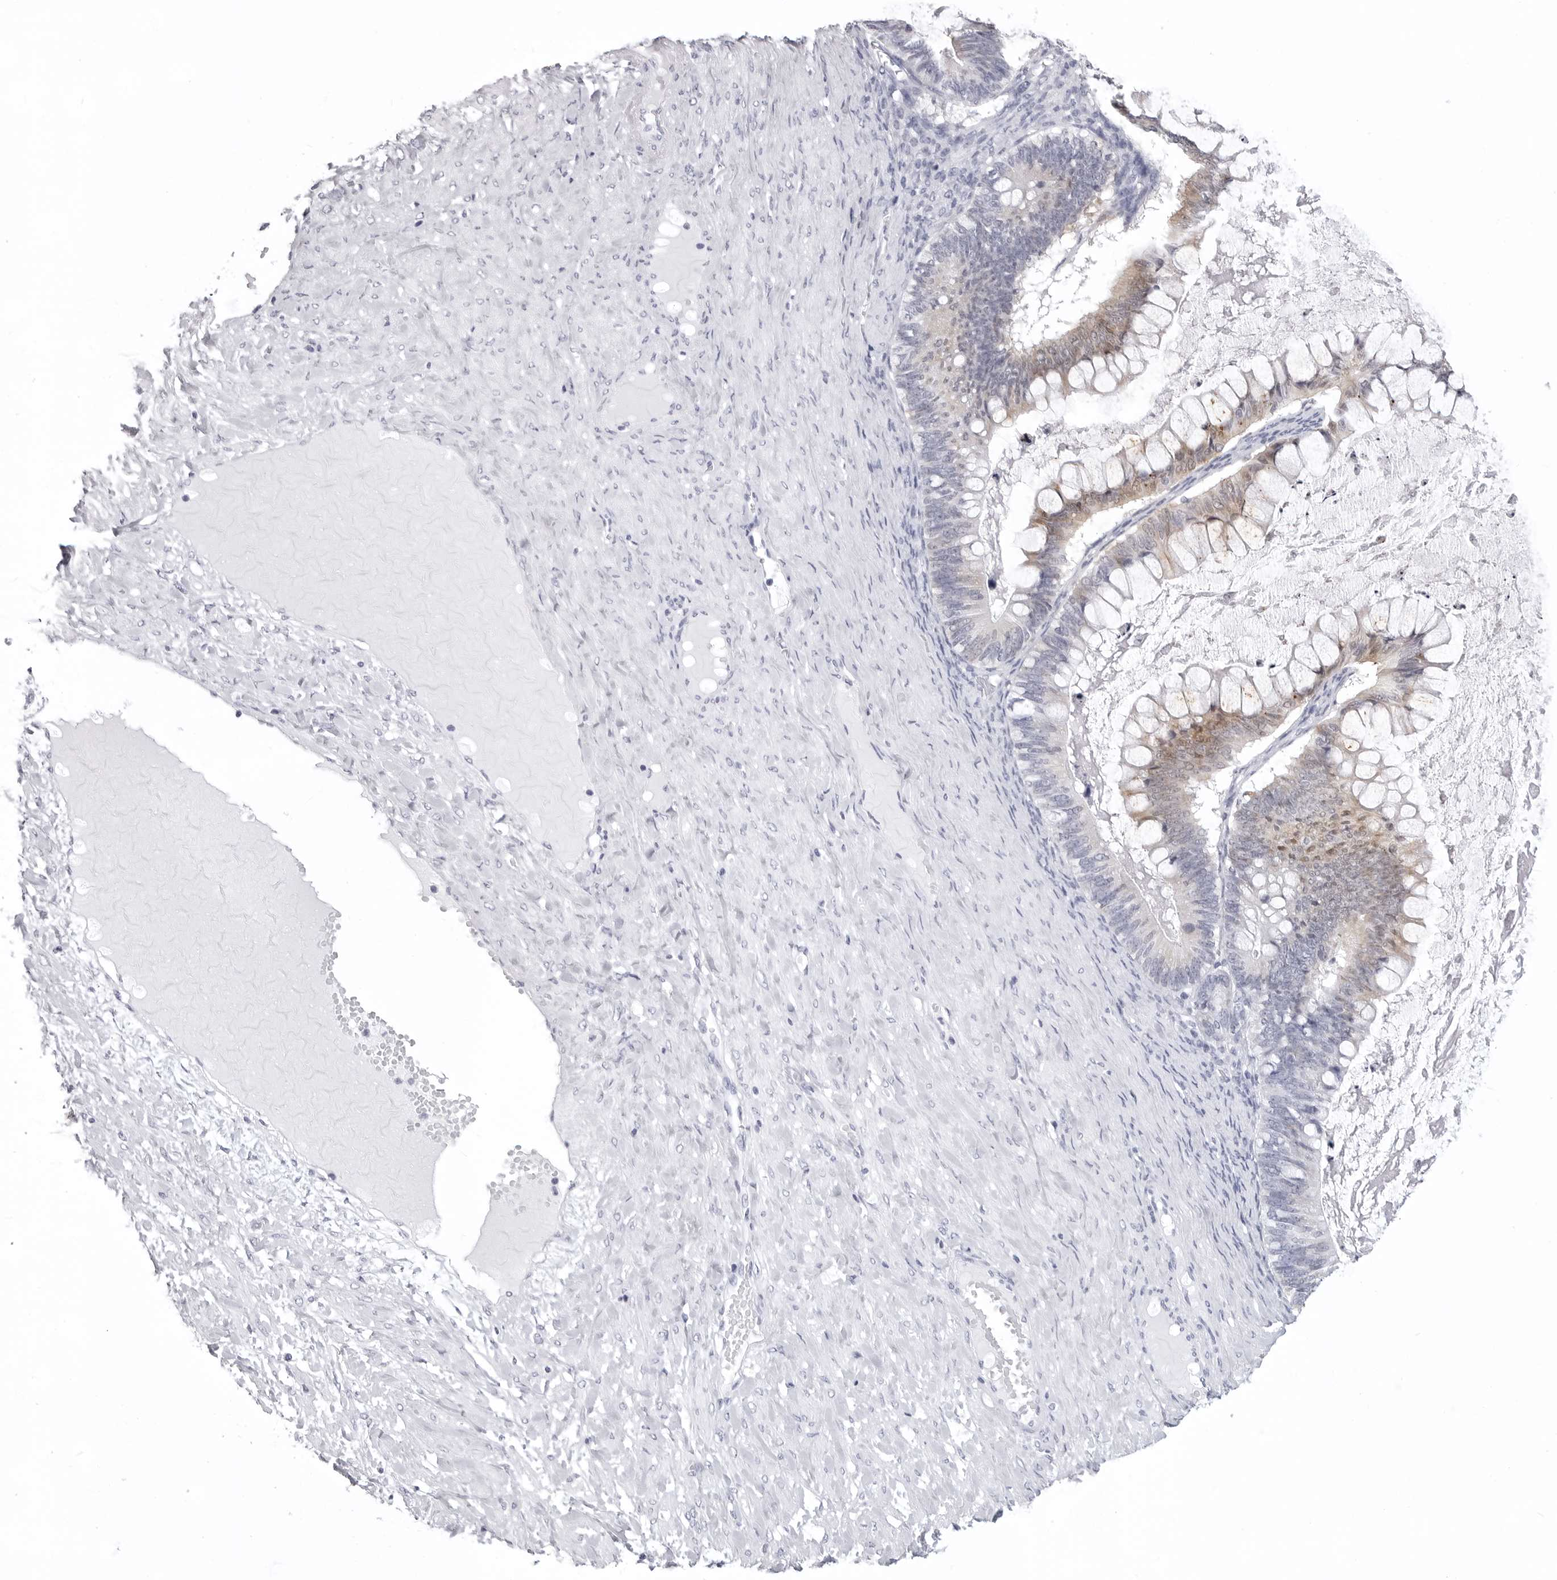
{"staining": {"intensity": "weak", "quantity": "<25%", "location": "cytoplasmic/membranous"}, "tissue": "ovarian cancer", "cell_type": "Tumor cells", "image_type": "cancer", "snomed": [{"axis": "morphology", "description": "Cystadenocarcinoma, mucinous, NOS"}, {"axis": "topography", "description": "Ovary"}], "caption": "Immunohistochemical staining of human mucinous cystadenocarcinoma (ovarian) displays no significant staining in tumor cells.", "gene": "LGALS4", "patient": {"sex": "female", "age": 61}}